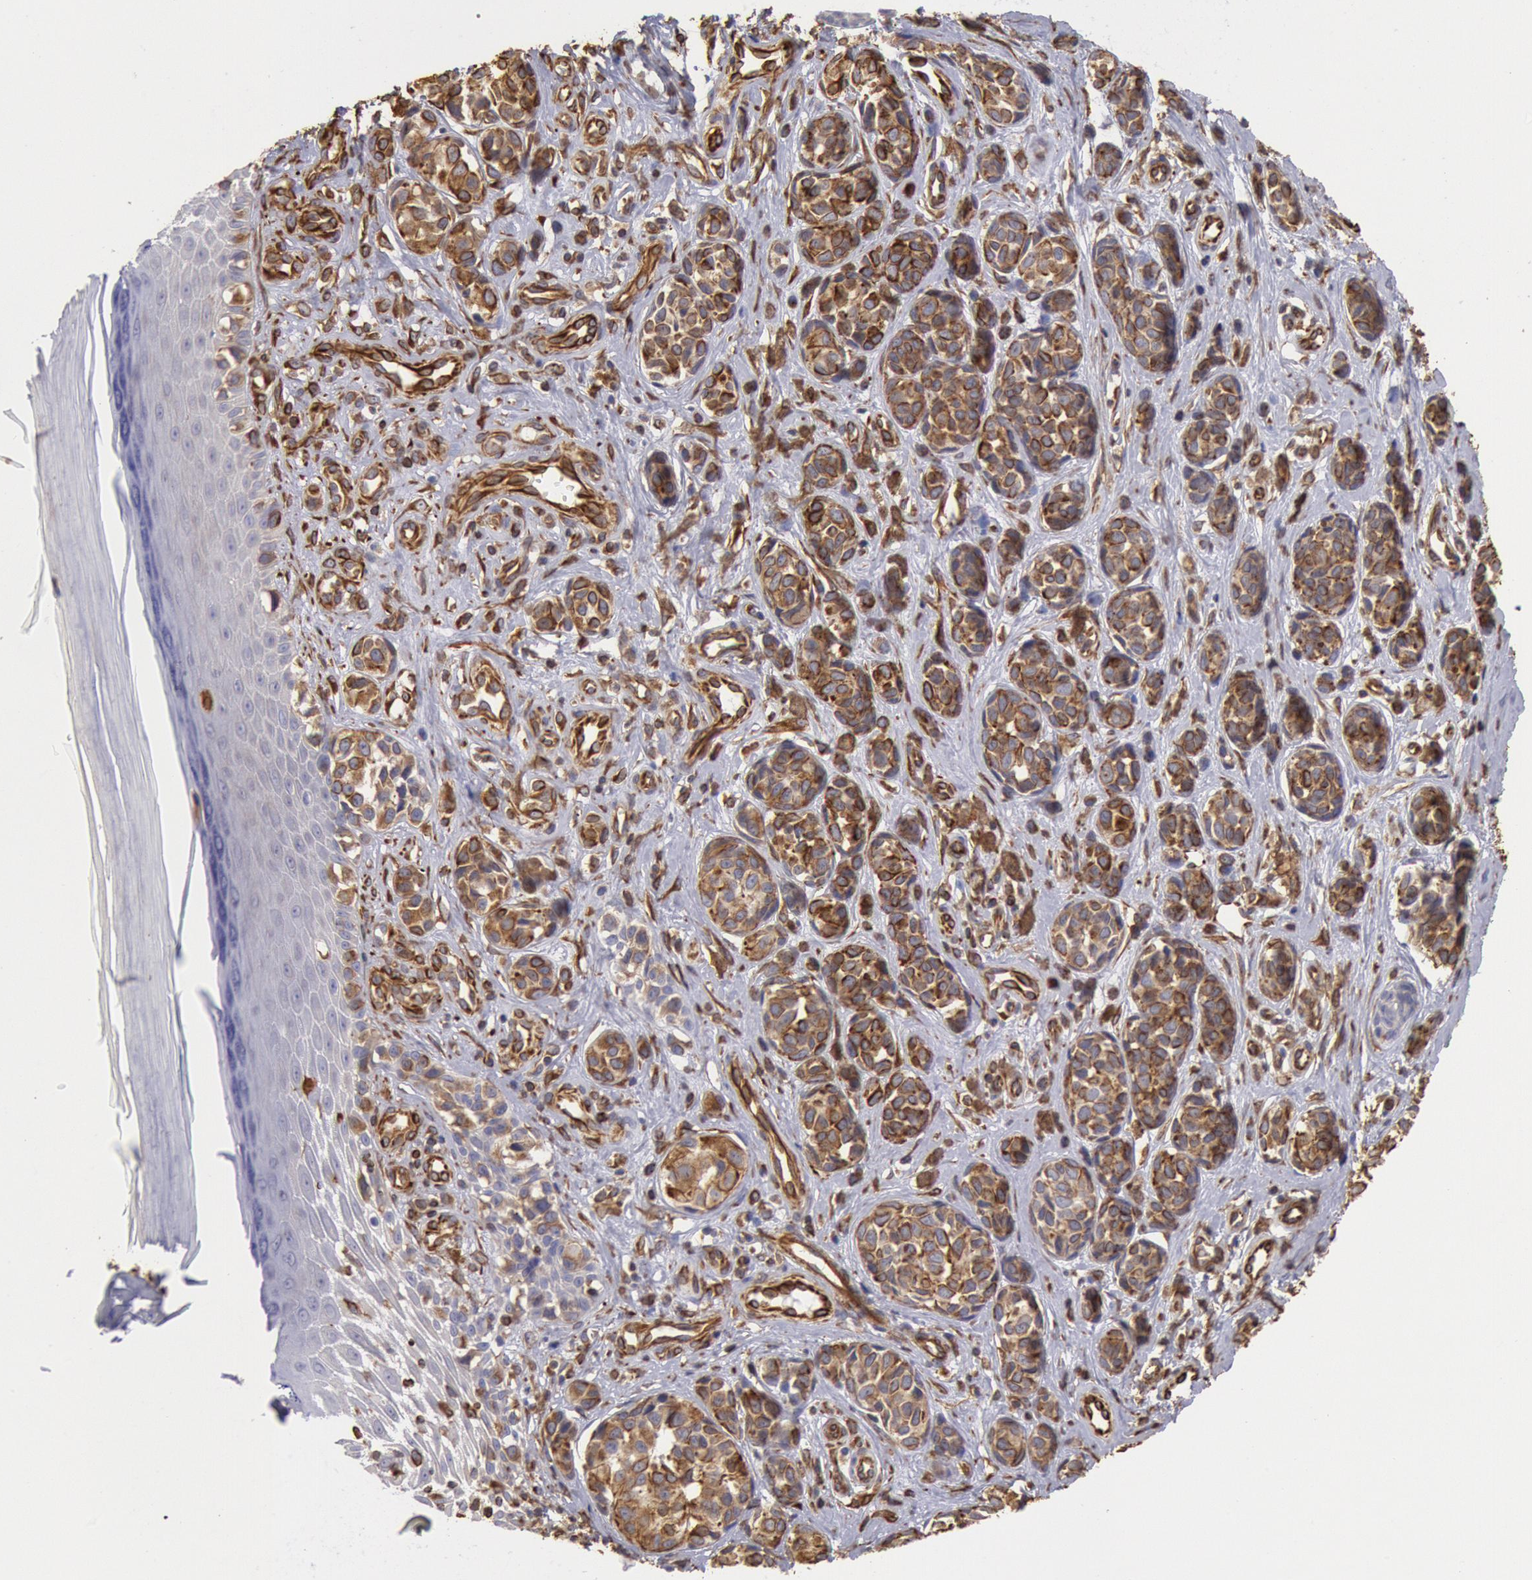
{"staining": {"intensity": "moderate", "quantity": "25%-75%", "location": "cytoplasmic/membranous"}, "tissue": "melanoma", "cell_type": "Tumor cells", "image_type": "cancer", "snomed": [{"axis": "morphology", "description": "Malignant melanoma, NOS"}, {"axis": "topography", "description": "Skin"}], "caption": "Immunohistochemistry (IHC) of human melanoma reveals medium levels of moderate cytoplasmic/membranous expression in about 25%-75% of tumor cells.", "gene": "RNF139", "patient": {"sex": "male", "age": 79}}